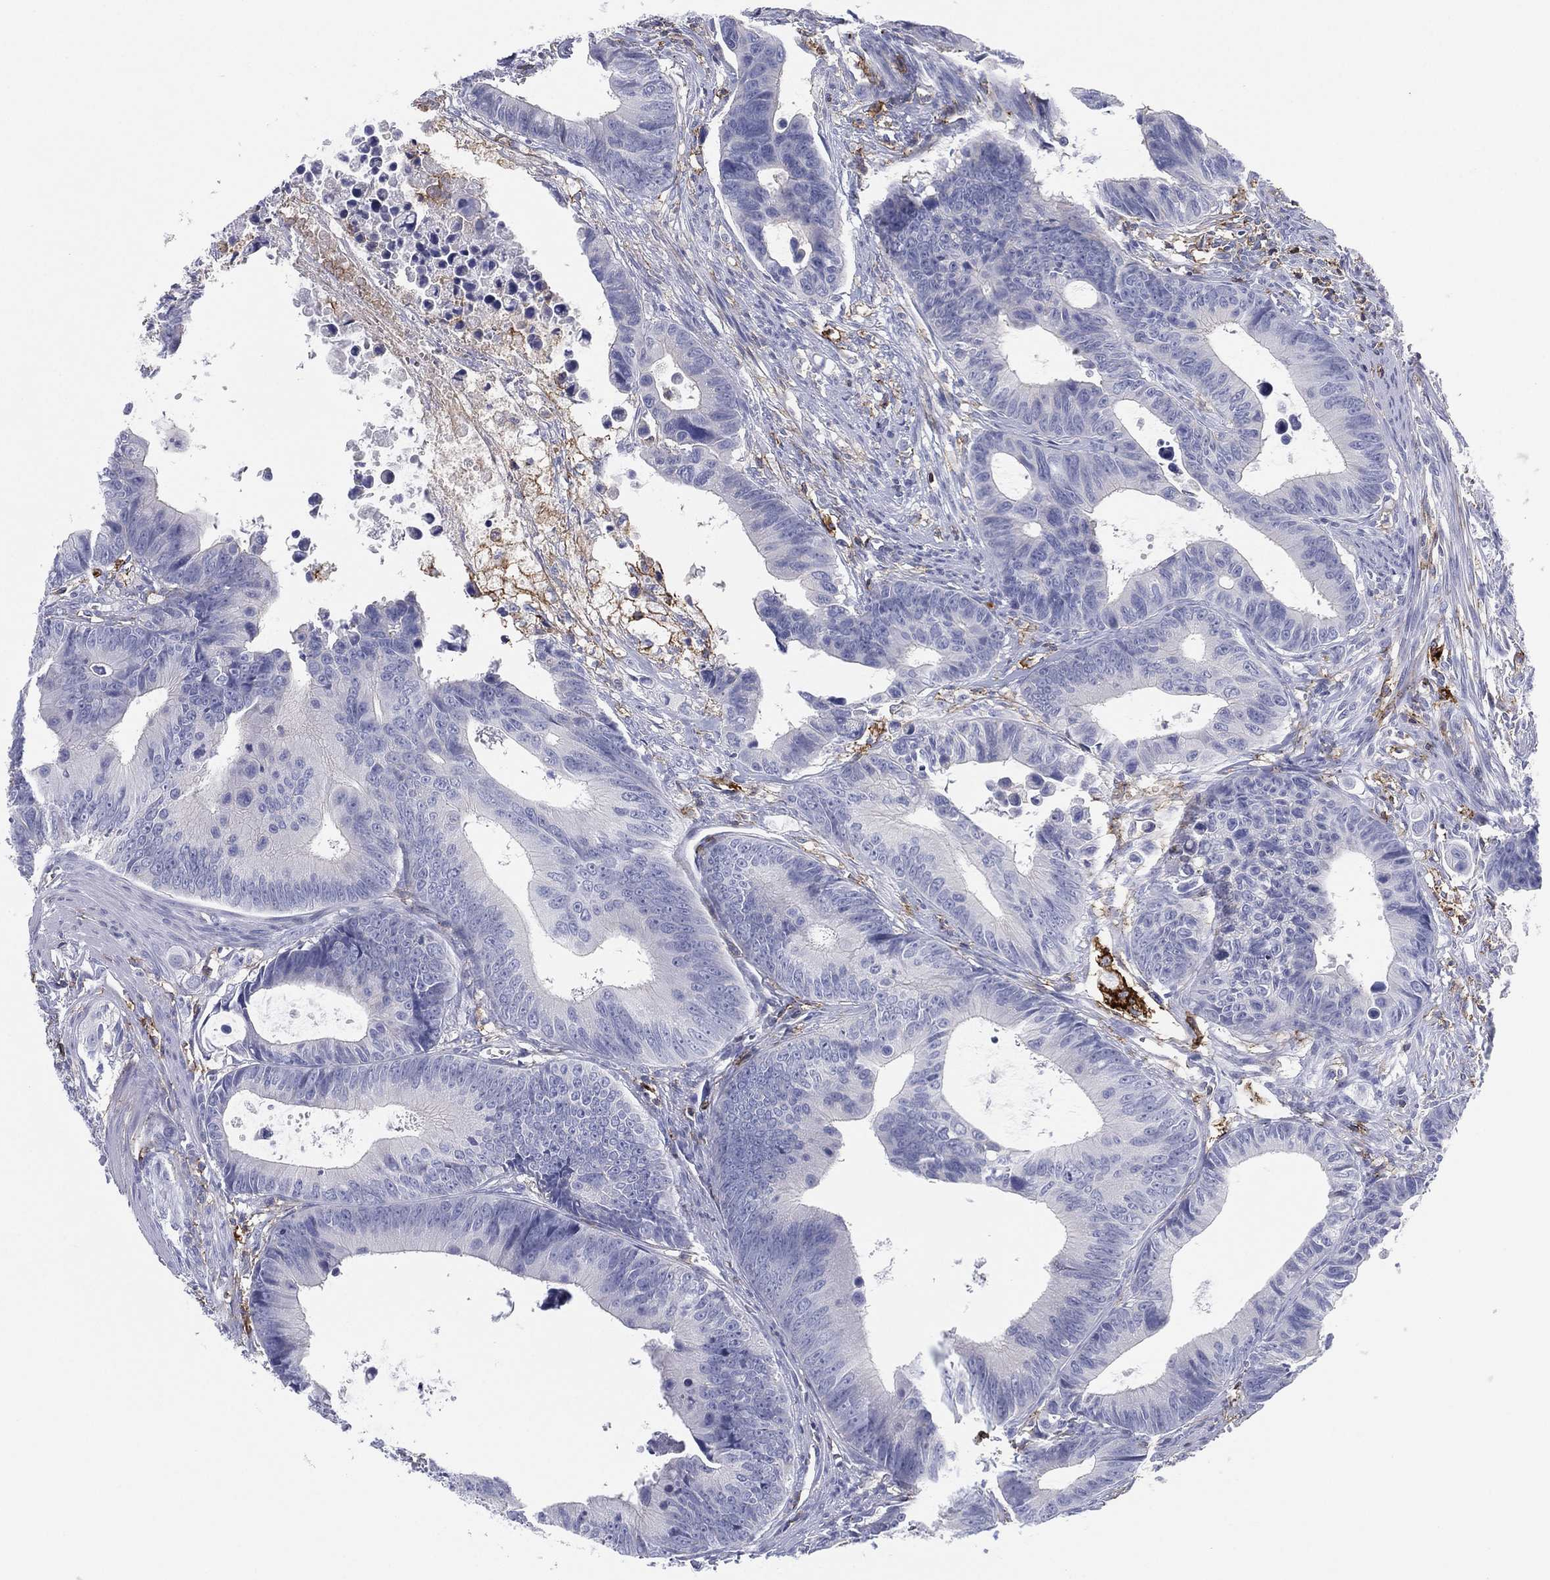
{"staining": {"intensity": "negative", "quantity": "none", "location": "none"}, "tissue": "colorectal cancer", "cell_type": "Tumor cells", "image_type": "cancer", "snomed": [{"axis": "morphology", "description": "Adenocarcinoma, NOS"}, {"axis": "topography", "description": "Colon"}], "caption": "Tumor cells are negative for protein expression in human colorectal cancer. (DAB immunohistochemistry with hematoxylin counter stain).", "gene": "SELPLG", "patient": {"sex": "female", "age": 87}}